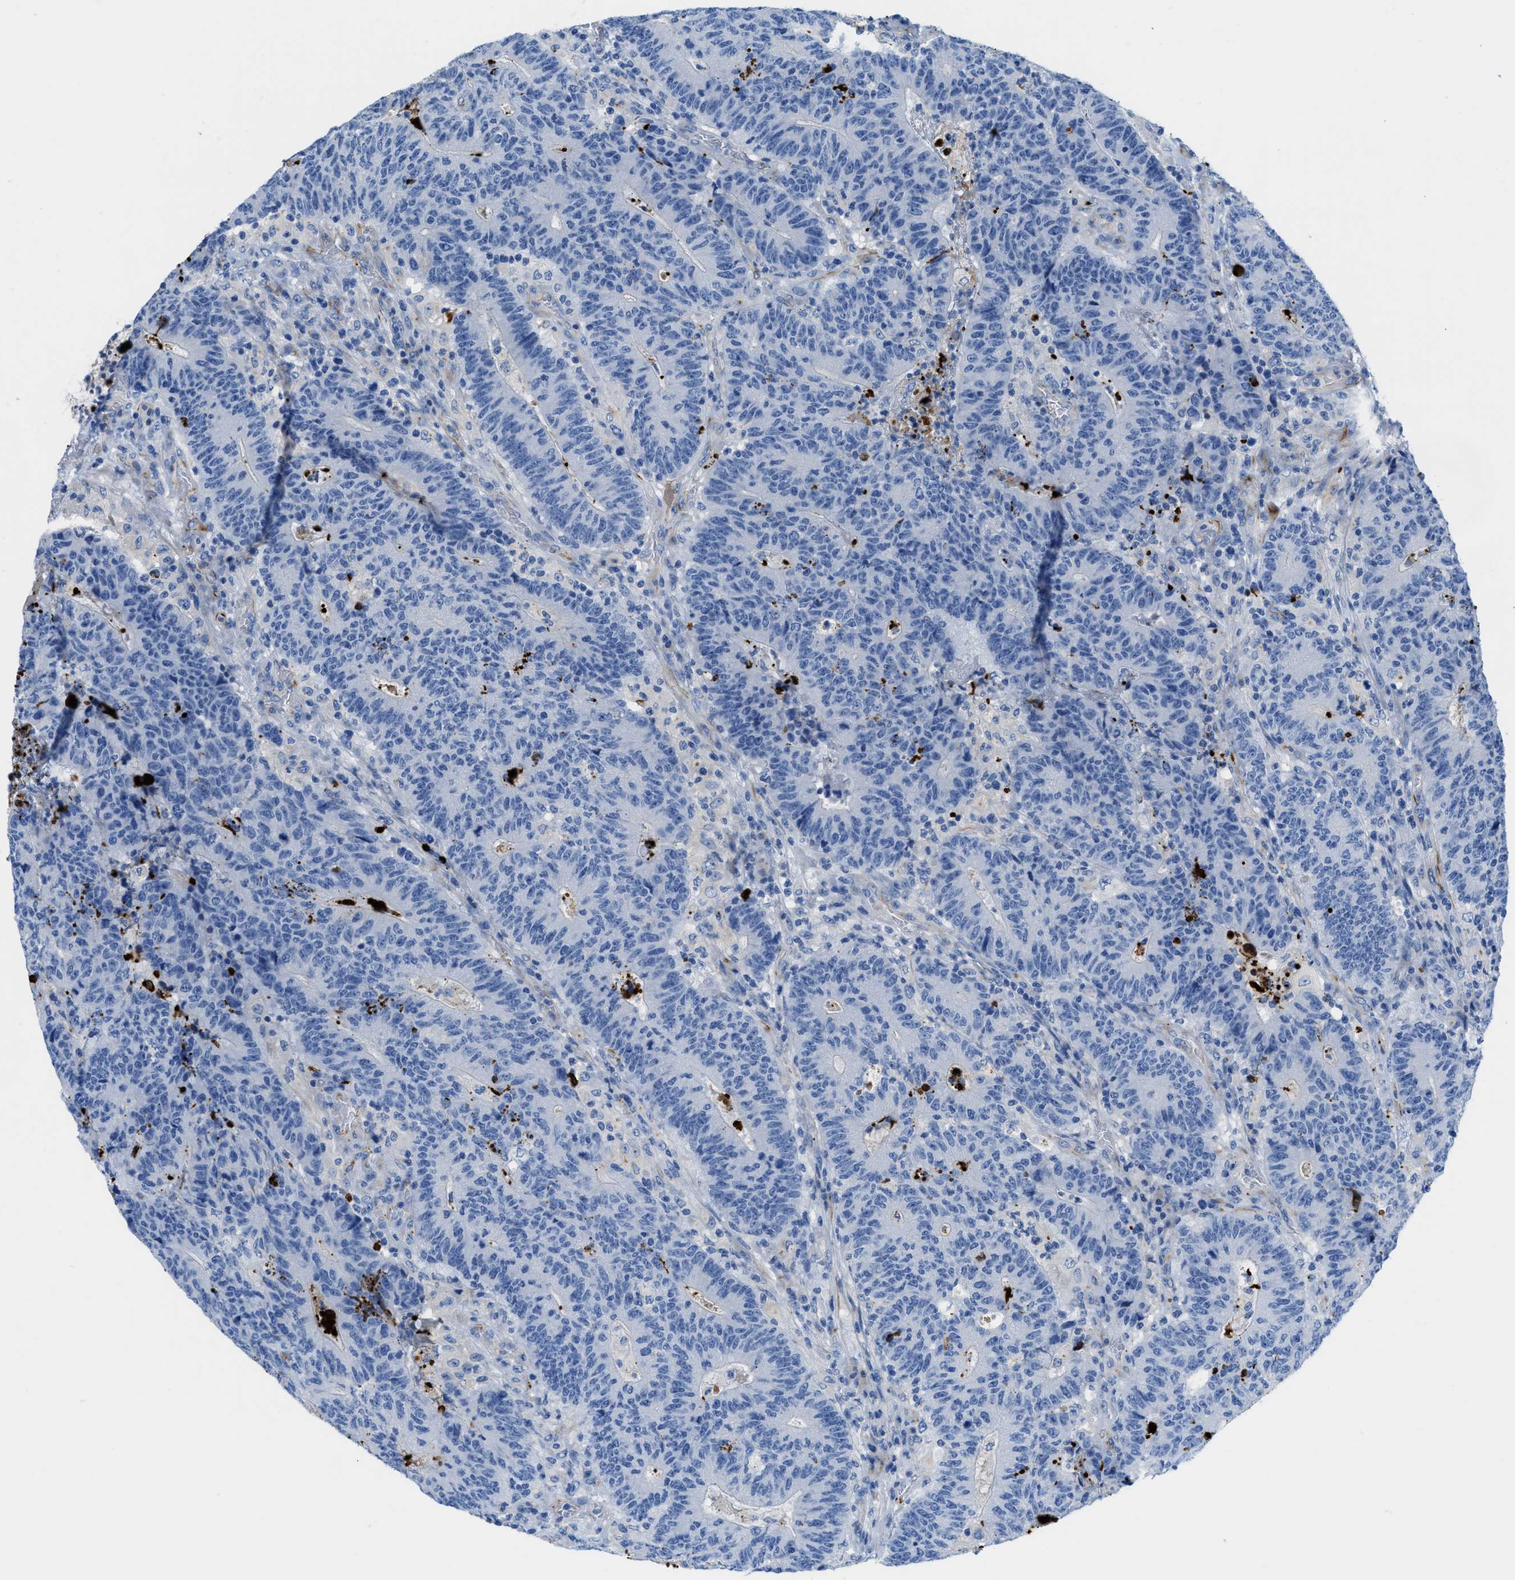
{"staining": {"intensity": "negative", "quantity": "none", "location": "none"}, "tissue": "colorectal cancer", "cell_type": "Tumor cells", "image_type": "cancer", "snomed": [{"axis": "morphology", "description": "Normal tissue, NOS"}, {"axis": "morphology", "description": "Adenocarcinoma, NOS"}, {"axis": "topography", "description": "Colon"}], "caption": "The immunohistochemistry image has no significant expression in tumor cells of colorectal cancer (adenocarcinoma) tissue. (Immunohistochemistry (ihc), brightfield microscopy, high magnification).", "gene": "XCR1", "patient": {"sex": "female", "age": 75}}